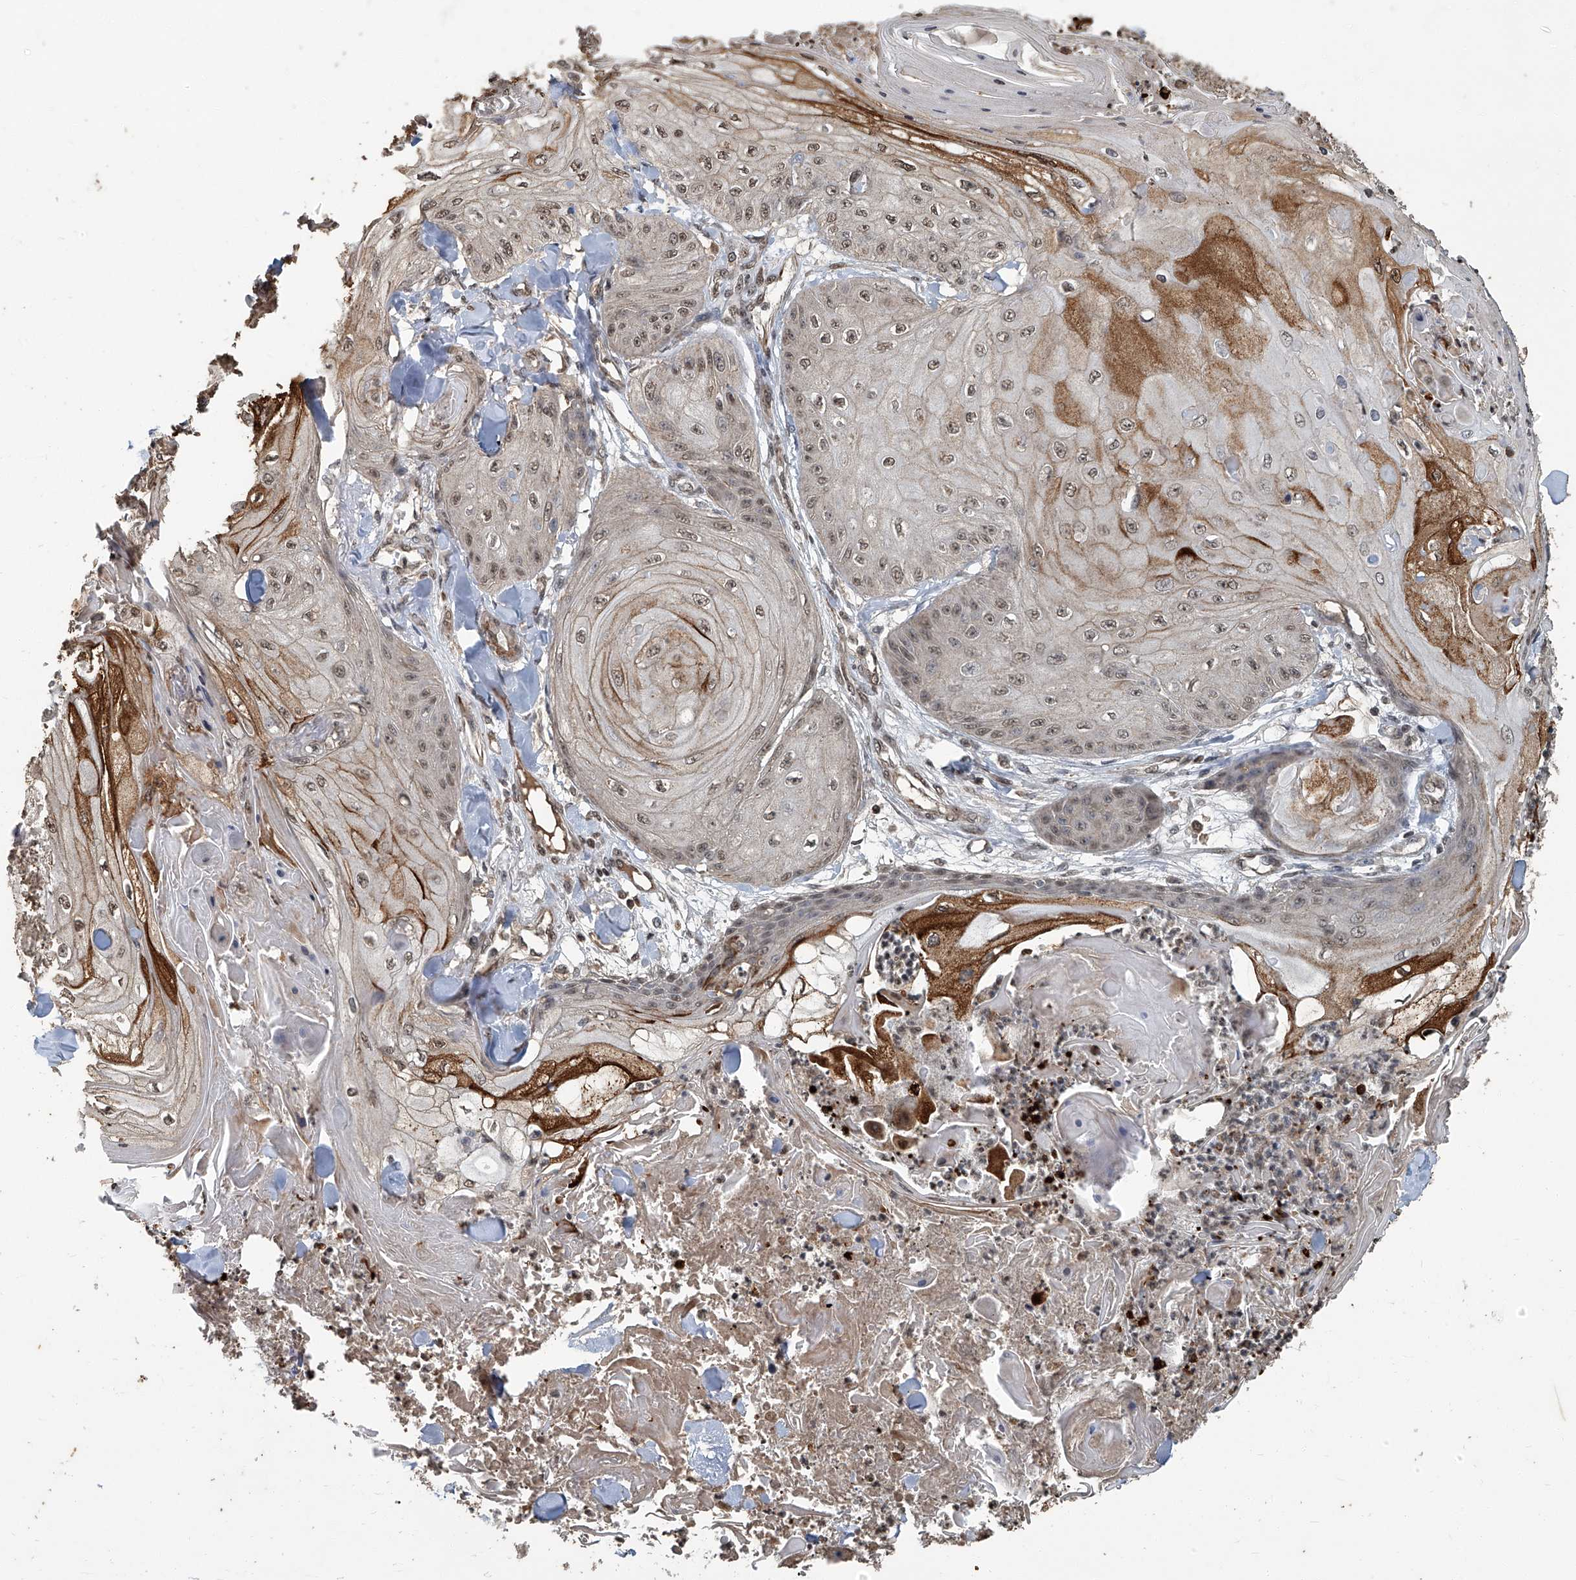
{"staining": {"intensity": "weak", "quantity": ">75%", "location": "nuclear"}, "tissue": "skin cancer", "cell_type": "Tumor cells", "image_type": "cancer", "snomed": [{"axis": "morphology", "description": "Squamous cell carcinoma, NOS"}, {"axis": "topography", "description": "Skin"}], "caption": "Immunohistochemistry staining of squamous cell carcinoma (skin), which displays low levels of weak nuclear staining in about >75% of tumor cells indicating weak nuclear protein expression. The staining was performed using DAB (3,3'-diaminobenzidine) (brown) for protein detection and nuclei were counterstained in hematoxylin (blue).", "gene": "GPR132", "patient": {"sex": "male", "age": 74}}